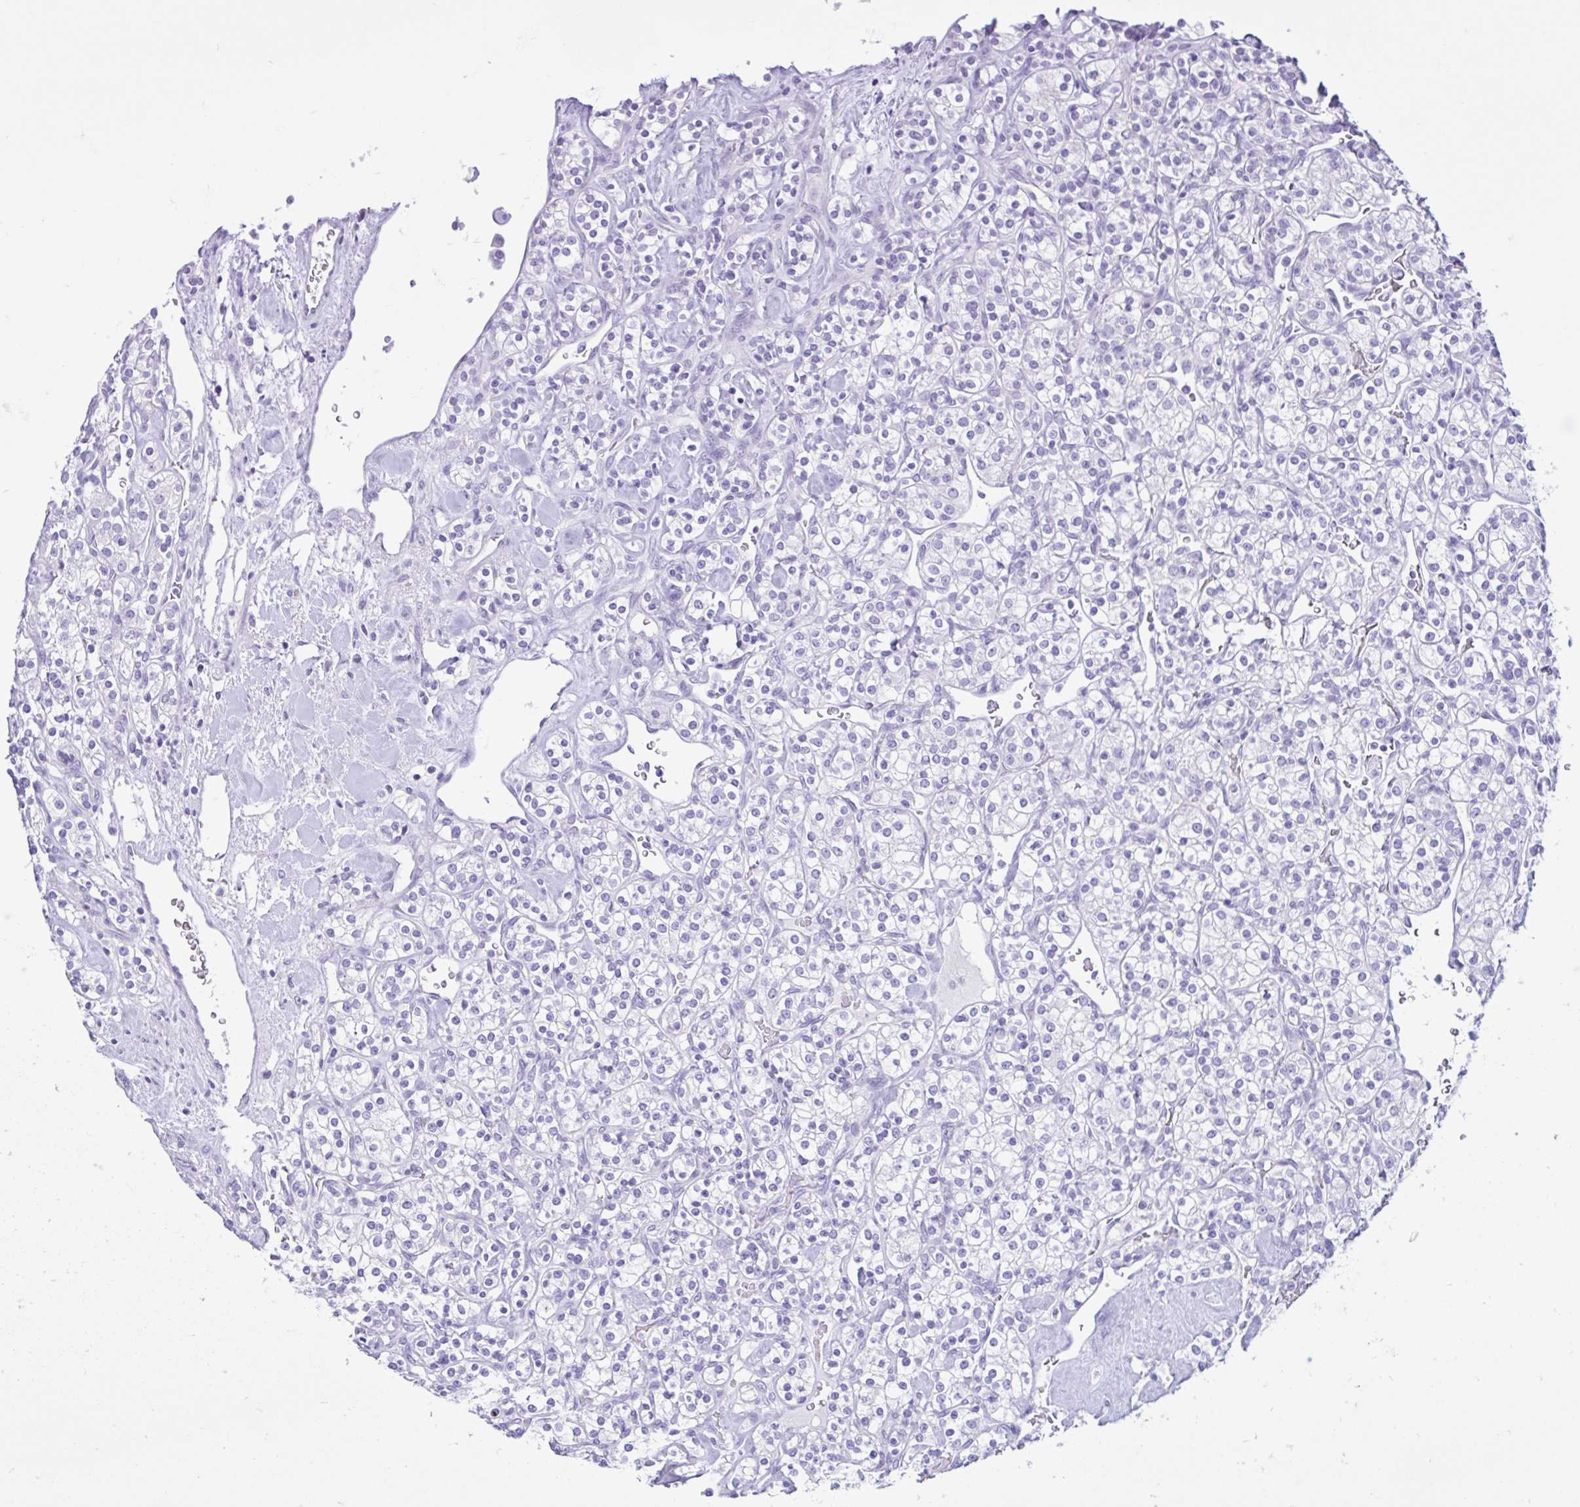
{"staining": {"intensity": "negative", "quantity": "none", "location": "none"}, "tissue": "renal cancer", "cell_type": "Tumor cells", "image_type": "cancer", "snomed": [{"axis": "morphology", "description": "Adenocarcinoma, NOS"}, {"axis": "topography", "description": "Kidney"}], "caption": "Immunohistochemistry (IHC) of human renal cancer exhibits no expression in tumor cells.", "gene": "CYP19A1", "patient": {"sex": "male", "age": 77}}